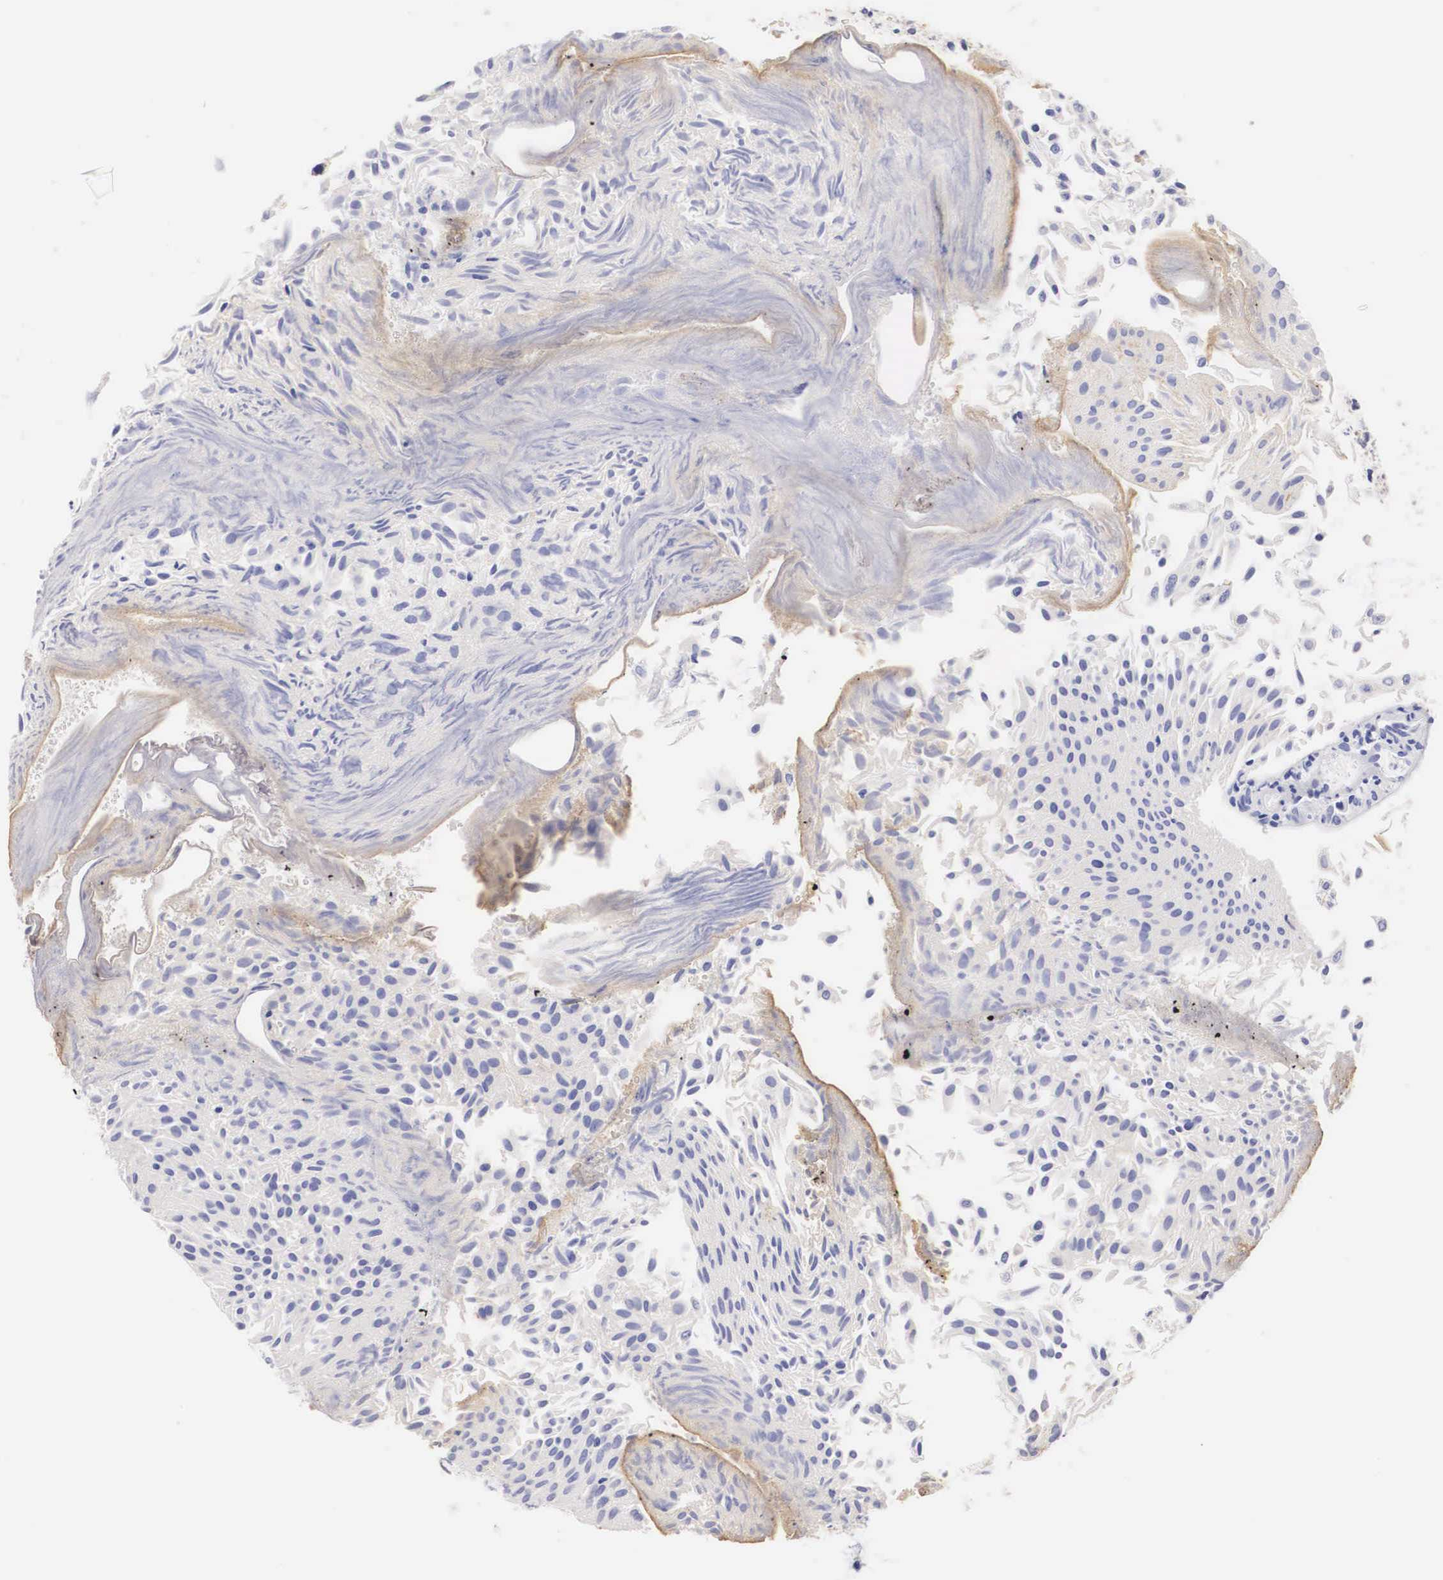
{"staining": {"intensity": "moderate", "quantity": "<25%", "location": "cytoplasmic/membranous"}, "tissue": "urothelial cancer", "cell_type": "Tumor cells", "image_type": "cancer", "snomed": [{"axis": "morphology", "description": "Urothelial carcinoma, Low grade"}, {"axis": "topography", "description": "Urinary bladder"}], "caption": "The histopathology image demonstrates a brown stain indicating the presence of a protein in the cytoplasmic/membranous of tumor cells in urothelial carcinoma (low-grade).", "gene": "ERBB2", "patient": {"sex": "male", "age": 86}}